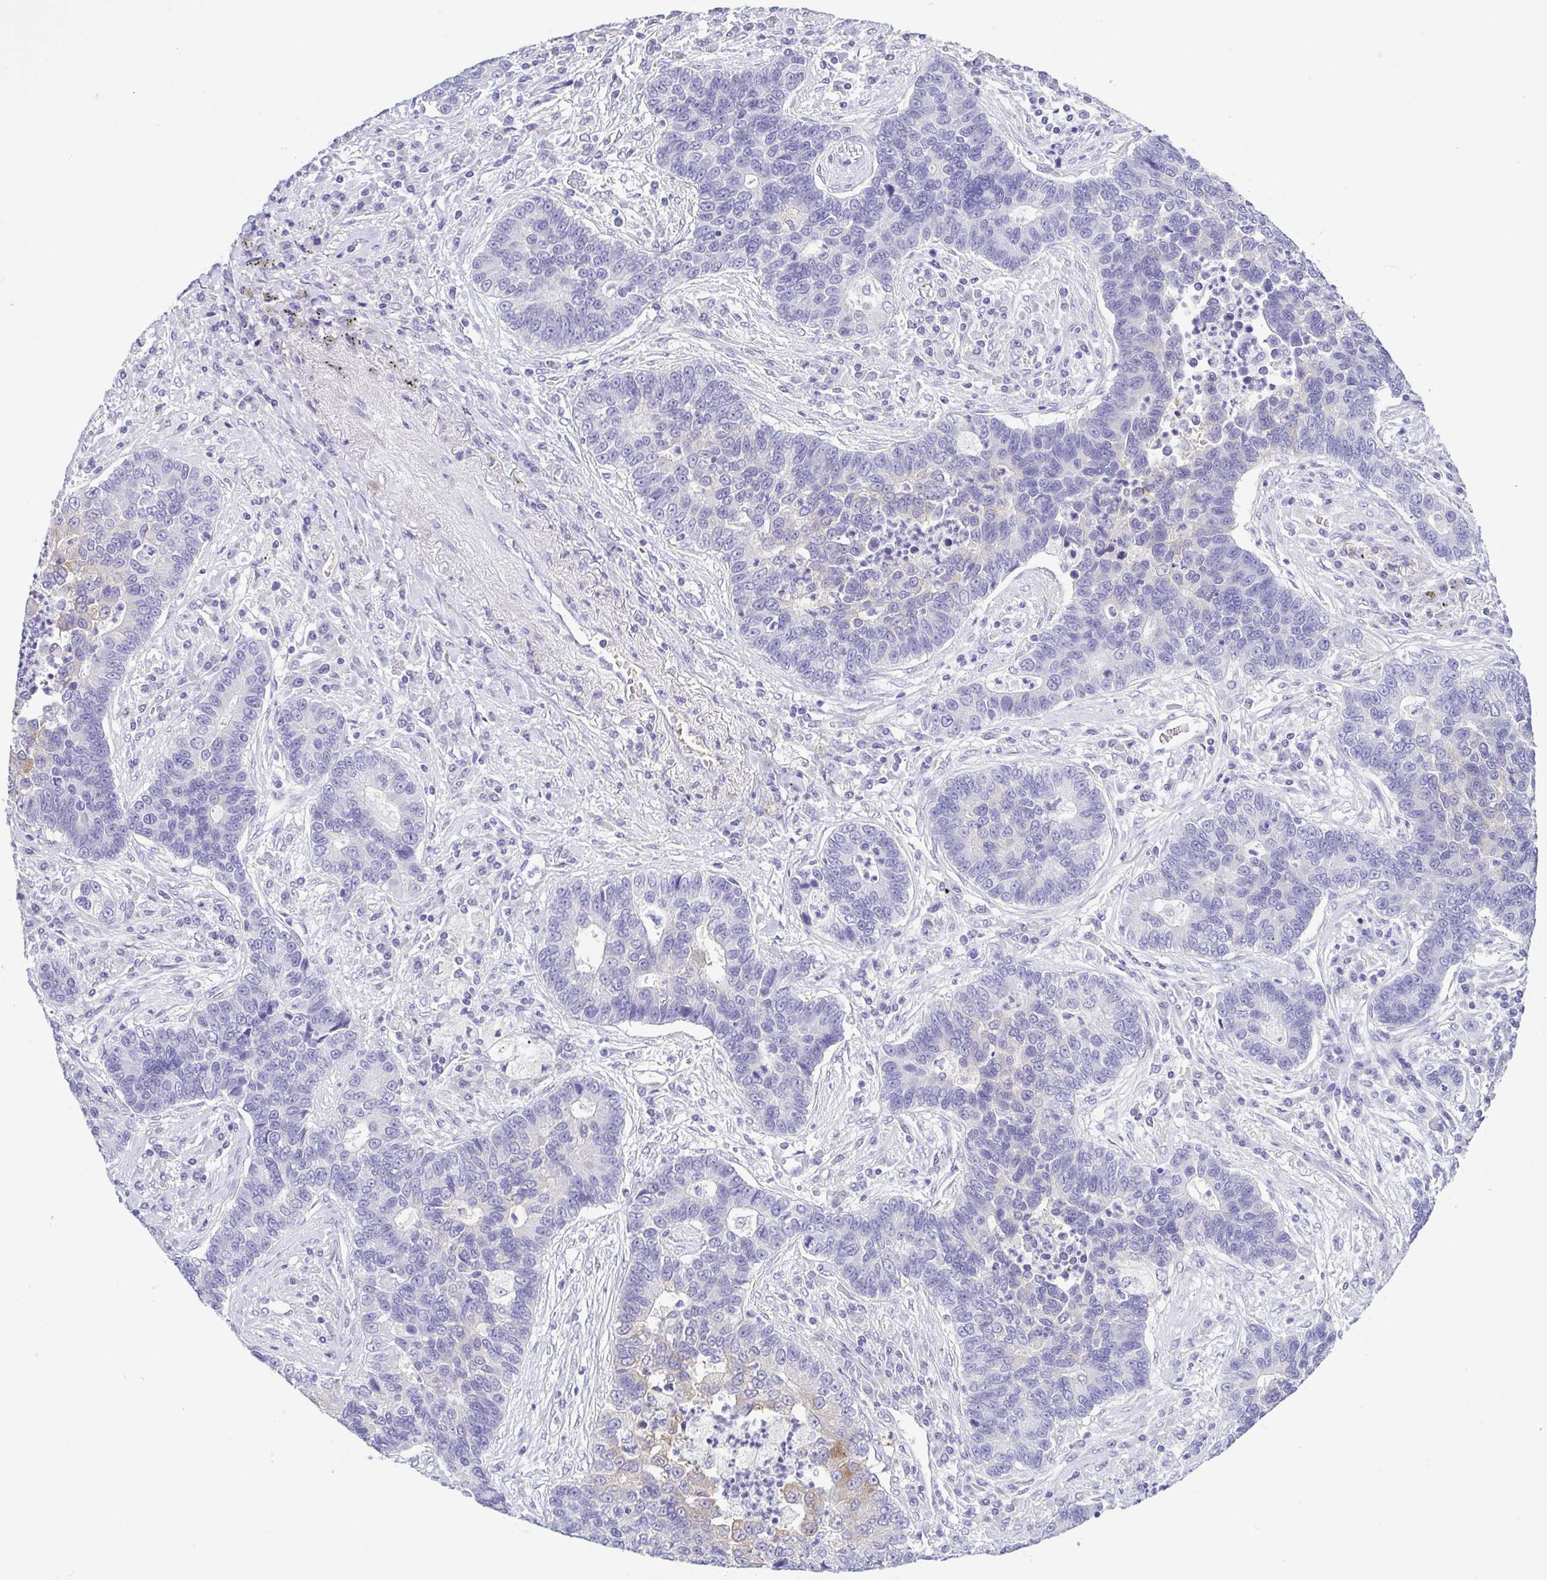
{"staining": {"intensity": "weak", "quantity": "<25%", "location": "cytoplasmic/membranous"}, "tissue": "lung cancer", "cell_type": "Tumor cells", "image_type": "cancer", "snomed": [{"axis": "morphology", "description": "Adenocarcinoma, NOS"}, {"axis": "topography", "description": "Lung"}], "caption": "This is an immunohistochemistry micrograph of lung cancer (adenocarcinoma). There is no positivity in tumor cells.", "gene": "EPB42", "patient": {"sex": "female", "age": 57}}